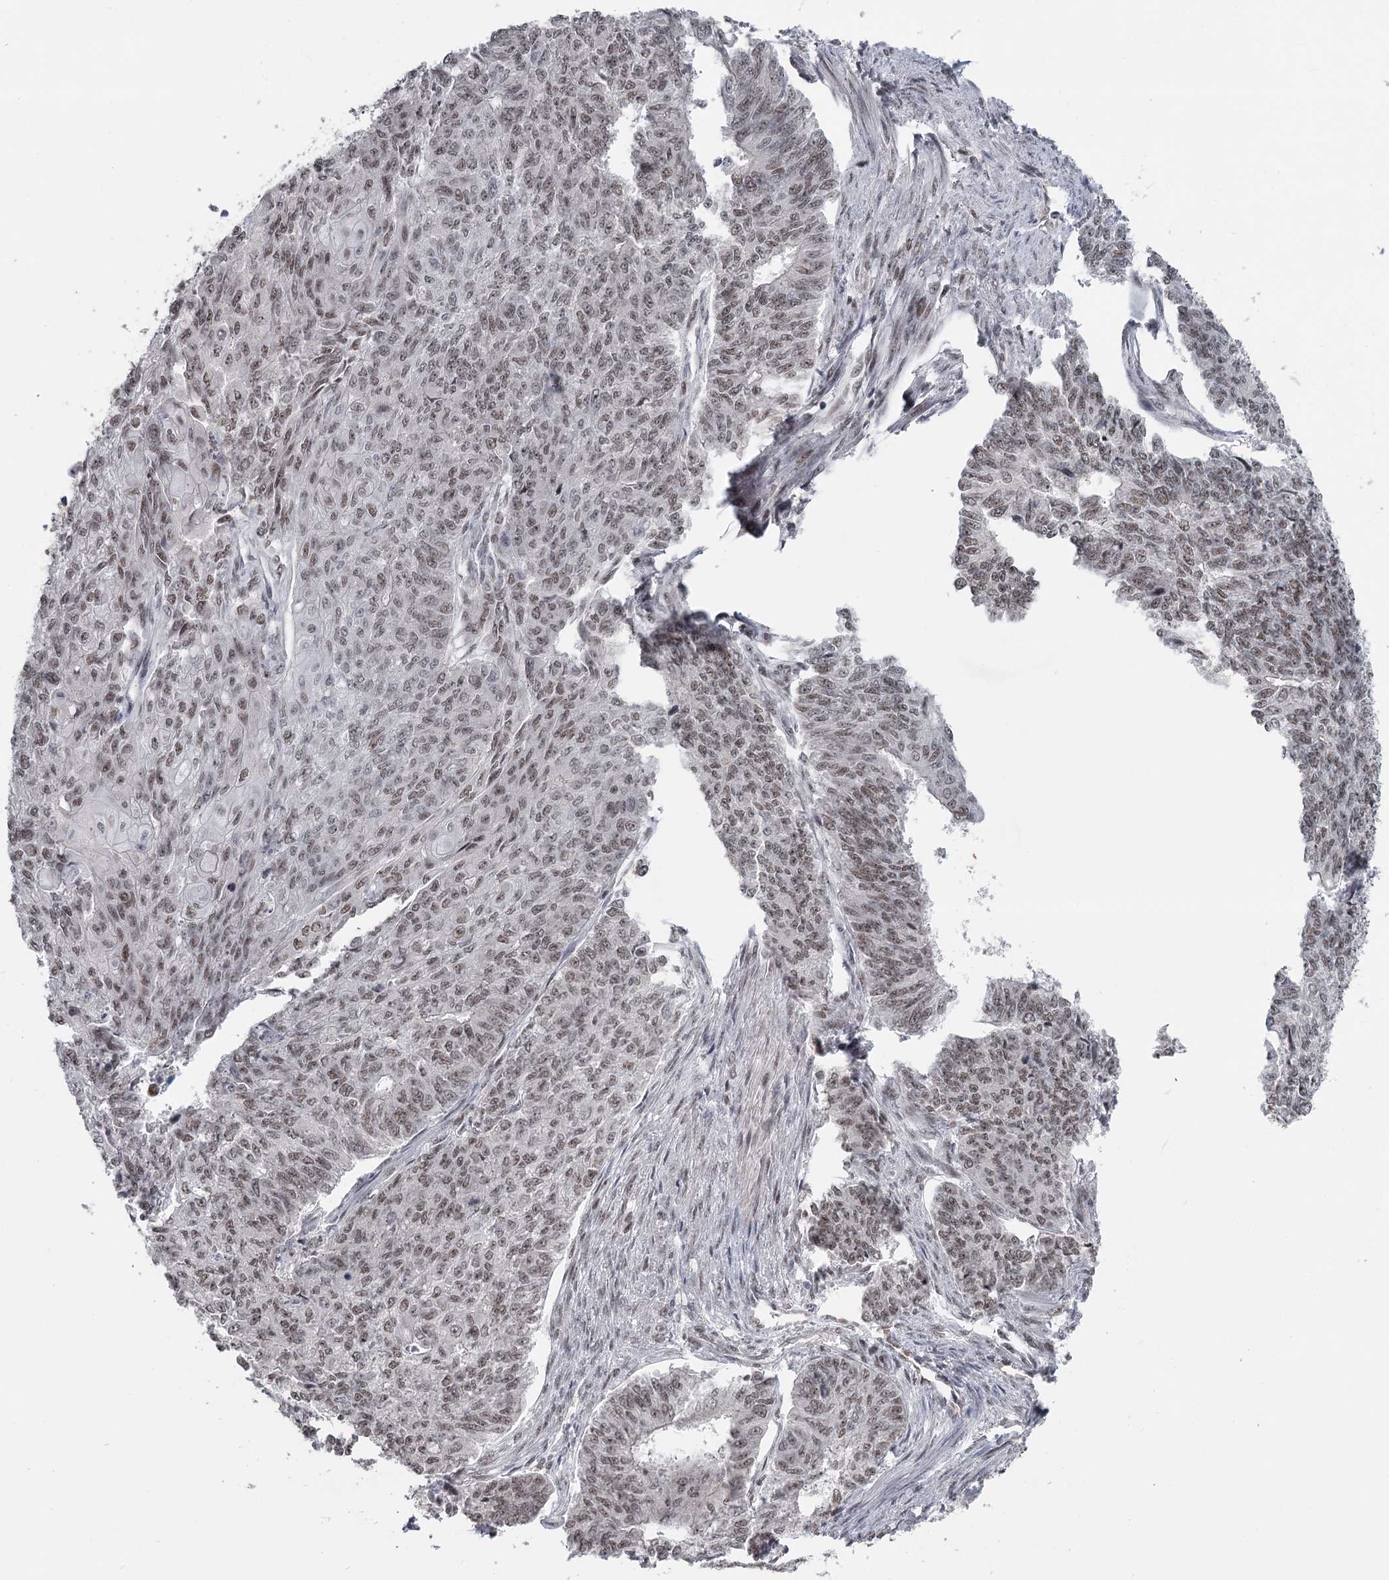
{"staining": {"intensity": "weak", "quantity": ">75%", "location": "nuclear"}, "tissue": "endometrial cancer", "cell_type": "Tumor cells", "image_type": "cancer", "snomed": [{"axis": "morphology", "description": "Adenocarcinoma, NOS"}, {"axis": "topography", "description": "Endometrium"}], "caption": "Endometrial cancer tissue displays weak nuclear expression in about >75% of tumor cells, visualized by immunohistochemistry.", "gene": "FAM13C", "patient": {"sex": "female", "age": 32}}